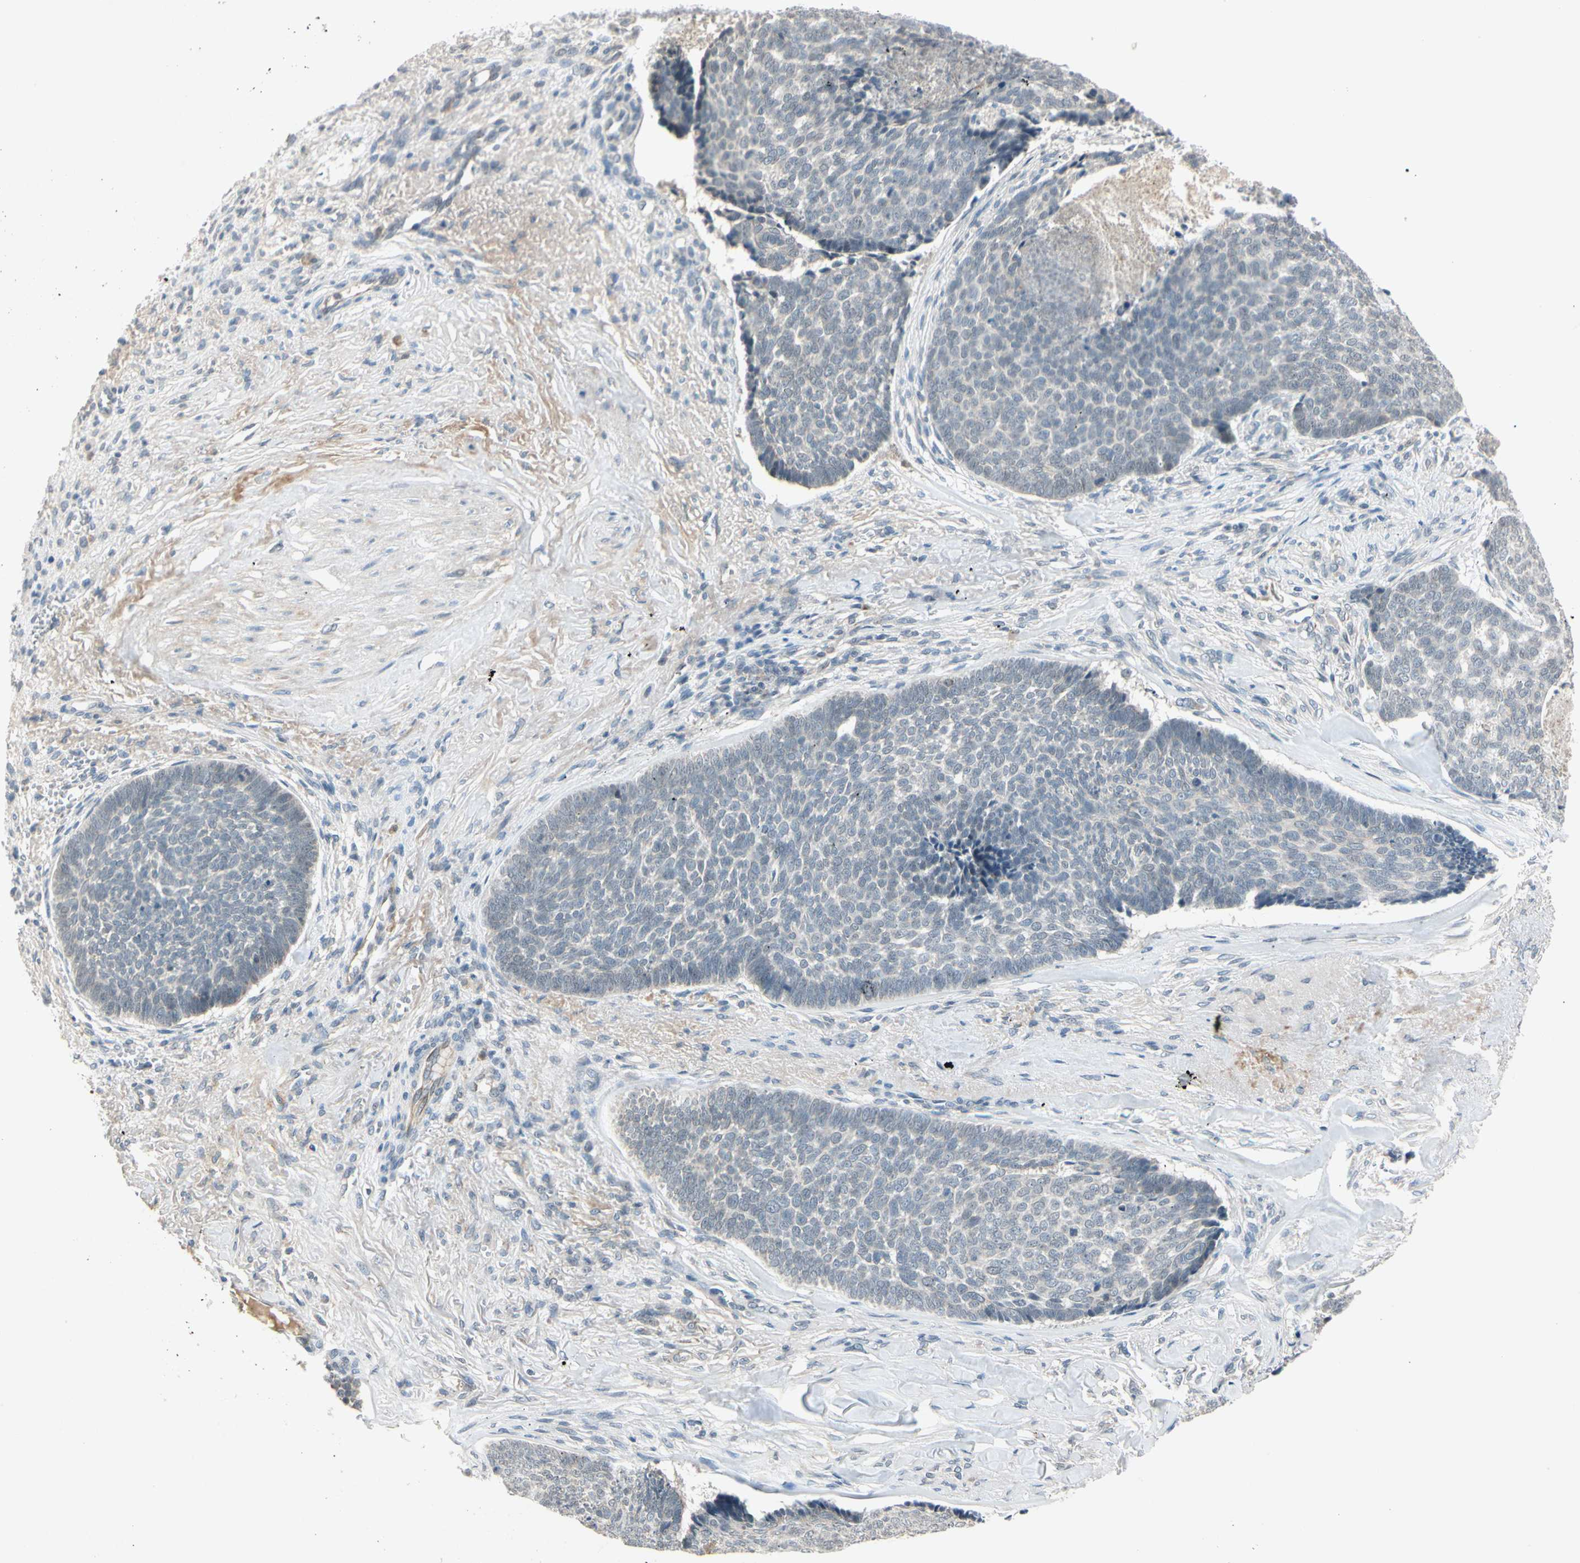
{"staining": {"intensity": "negative", "quantity": "none", "location": "none"}, "tissue": "skin cancer", "cell_type": "Tumor cells", "image_type": "cancer", "snomed": [{"axis": "morphology", "description": "Basal cell carcinoma"}, {"axis": "topography", "description": "Skin"}], "caption": "Immunohistochemistry micrograph of basal cell carcinoma (skin) stained for a protein (brown), which demonstrates no positivity in tumor cells.", "gene": "RIOX2", "patient": {"sex": "male", "age": 84}}